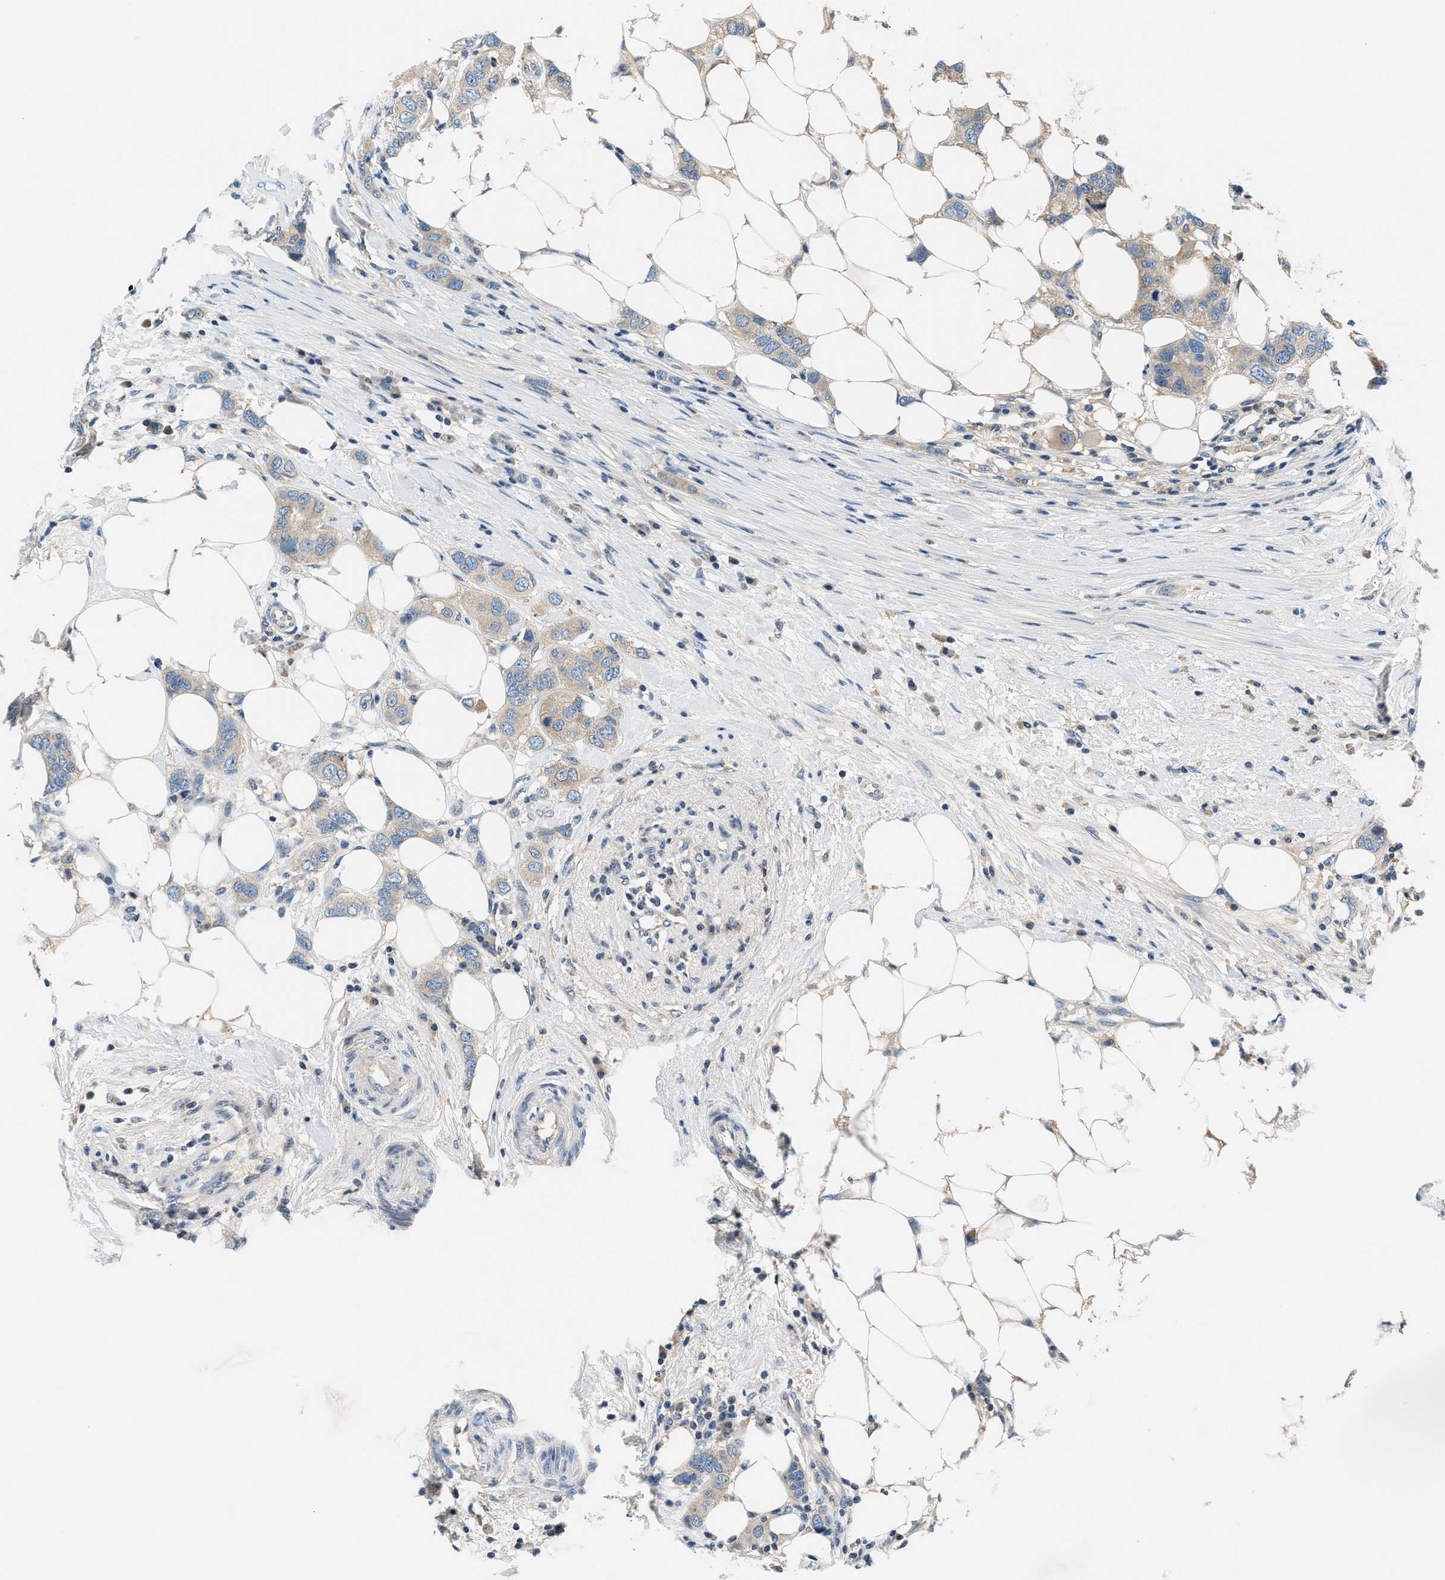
{"staining": {"intensity": "weak", "quantity": ">75%", "location": "cytoplasmic/membranous"}, "tissue": "breast cancer", "cell_type": "Tumor cells", "image_type": "cancer", "snomed": [{"axis": "morphology", "description": "Duct carcinoma"}, {"axis": "topography", "description": "Breast"}], "caption": "Weak cytoplasmic/membranous staining is identified in about >75% of tumor cells in breast infiltrating ductal carcinoma.", "gene": "SLC35E1", "patient": {"sex": "female", "age": 50}}